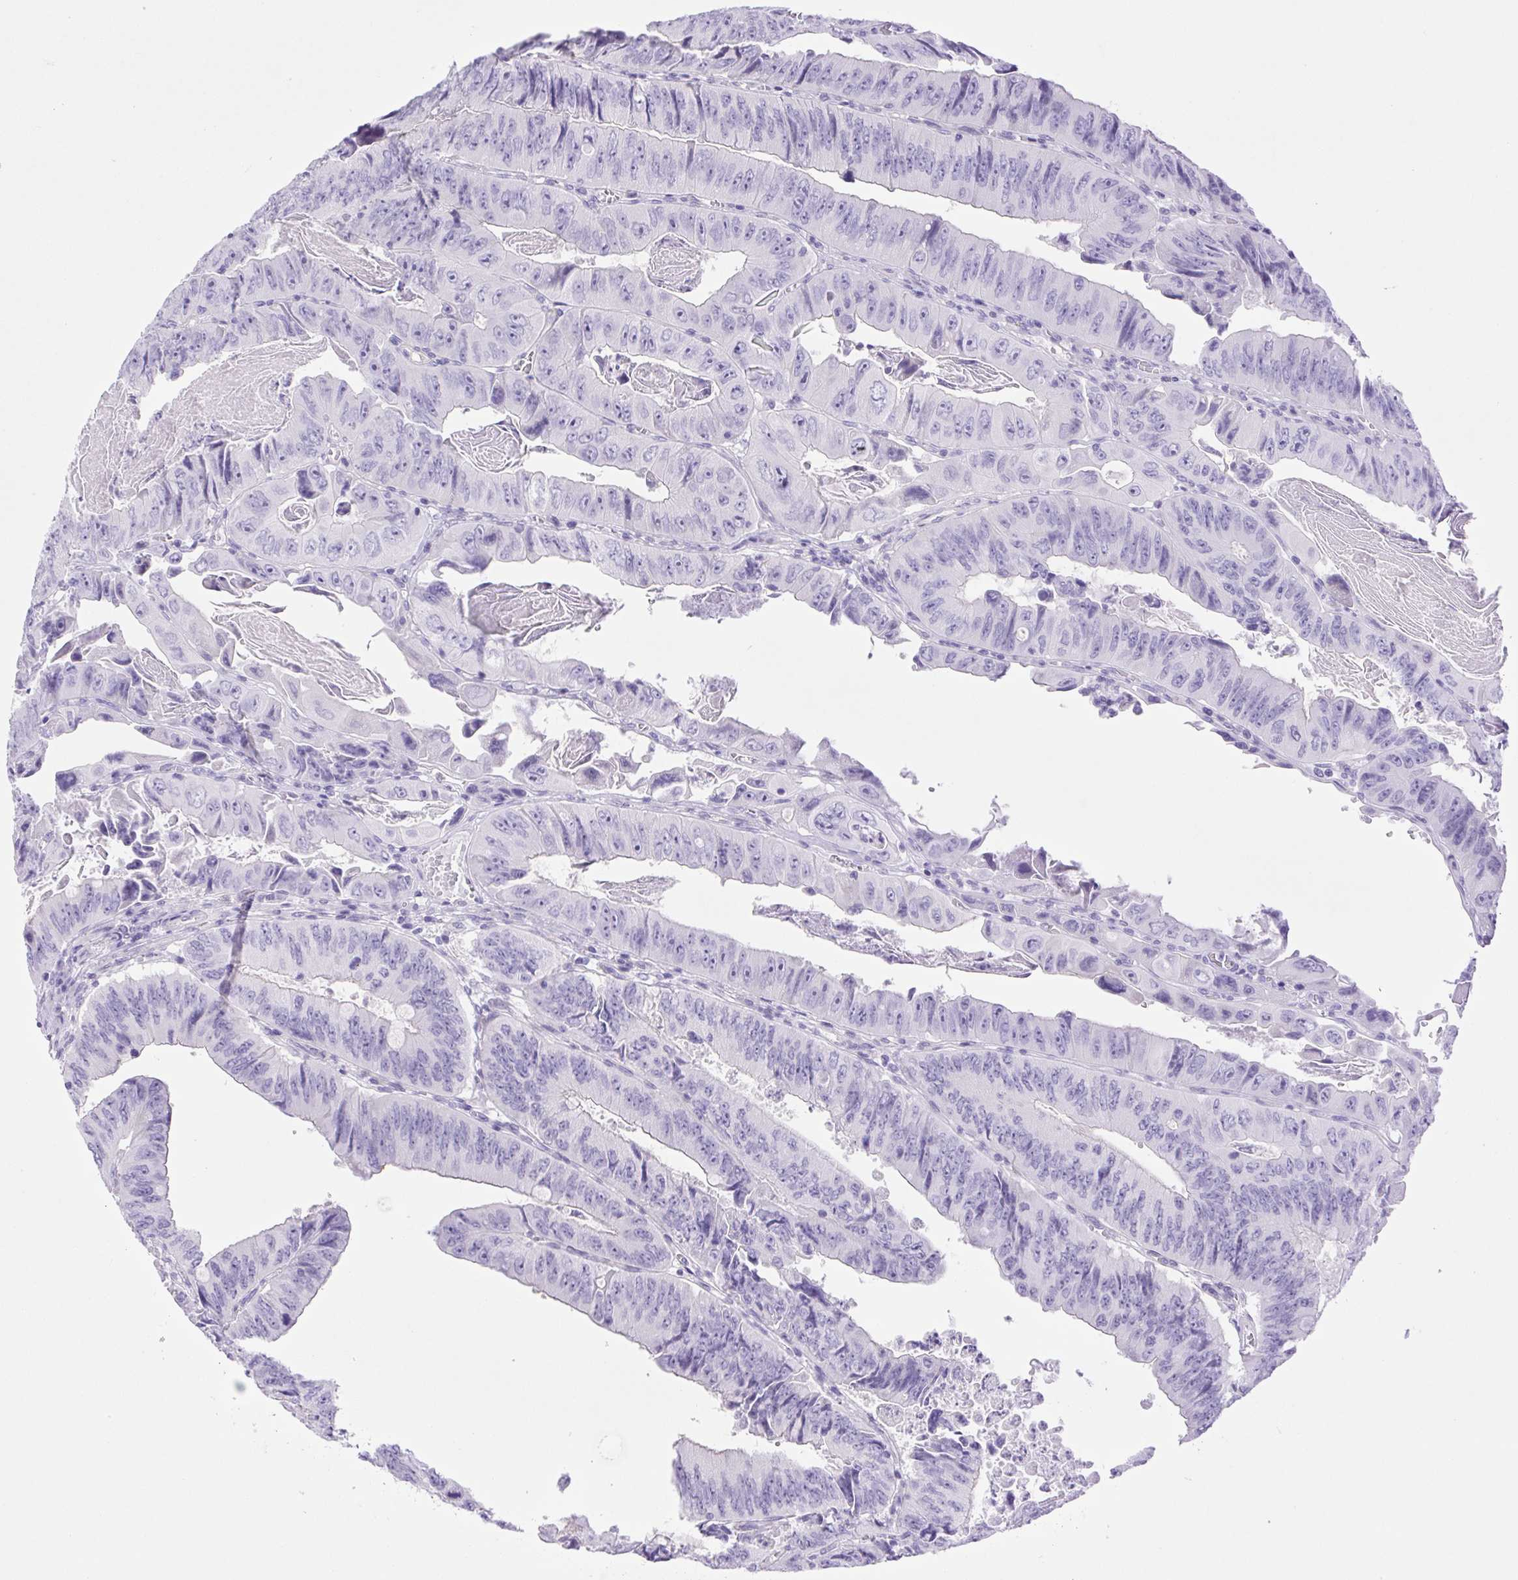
{"staining": {"intensity": "negative", "quantity": "none", "location": "none"}, "tissue": "colorectal cancer", "cell_type": "Tumor cells", "image_type": "cancer", "snomed": [{"axis": "morphology", "description": "Adenocarcinoma, NOS"}, {"axis": "topography", "description": "Colon"}], "caption": "IHC of human colorectal cancer shows no staining in tumor cells. (DAB immunohistochemistry with hematoxylin counter stain).", "gene": "CDSN", "patient": {"sex": "female", "age": 84}}